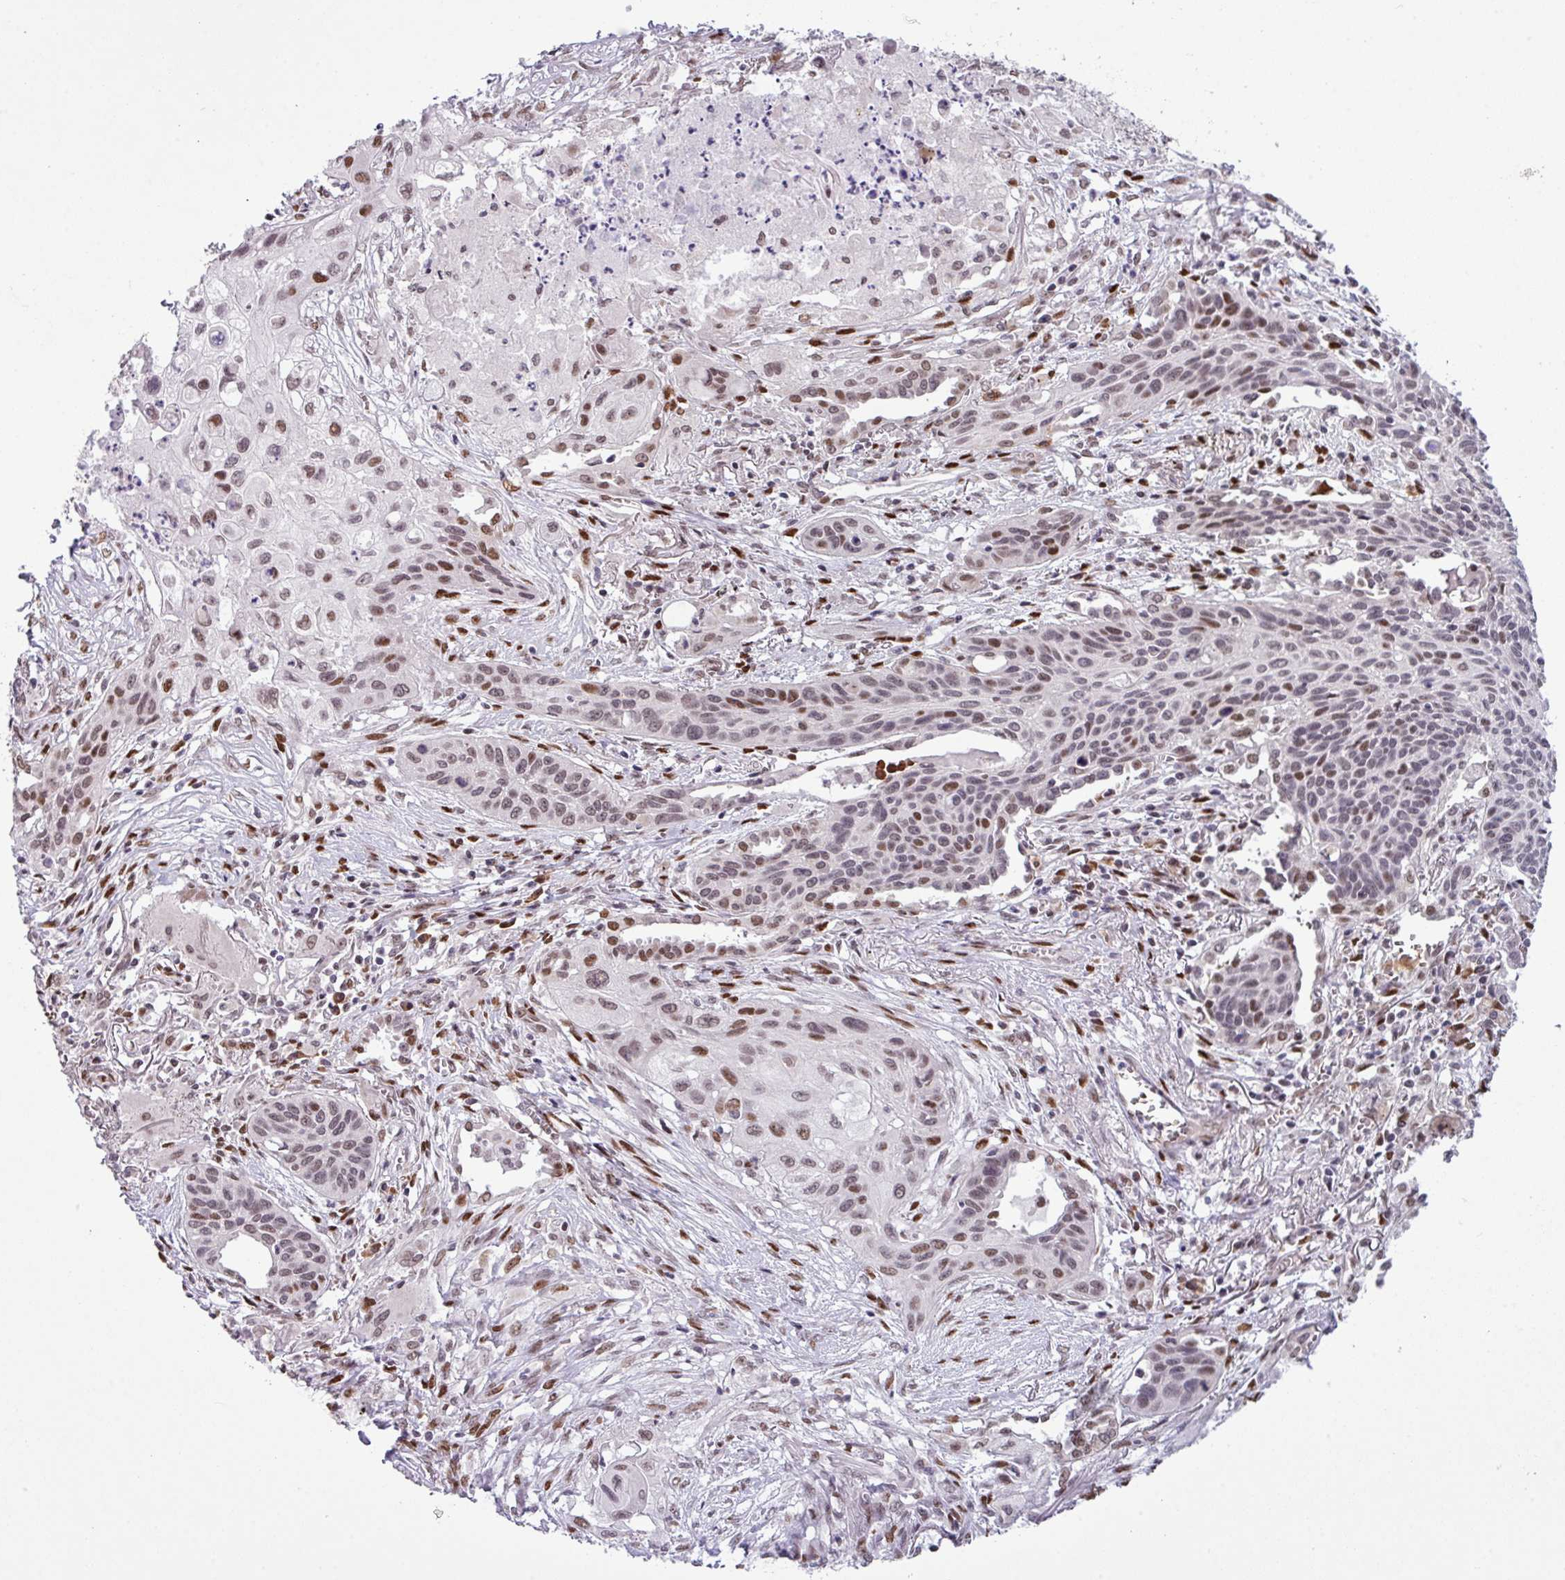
{"staining": {"intensity": "moderate", "quantity": "25%-75%", "location": "nuclear"}, "tissue": "lung cancer", "cell_type": "Tumor cells", "image_type": "cancer", "snomed": [{"axis": "morphology", "description": "Squamous cell carcinoma, NOS"}, {"axis": "topography", "description": "Lung"}], "caption": "DAB immunohistochemical staining of squamous cell carcinoma (lung) displays moderate nuclear protein positivity in approximately 25%-75% of tumor cells.", "gene": "PRDM5", "patient": {"sex": "male", "age": 71}}